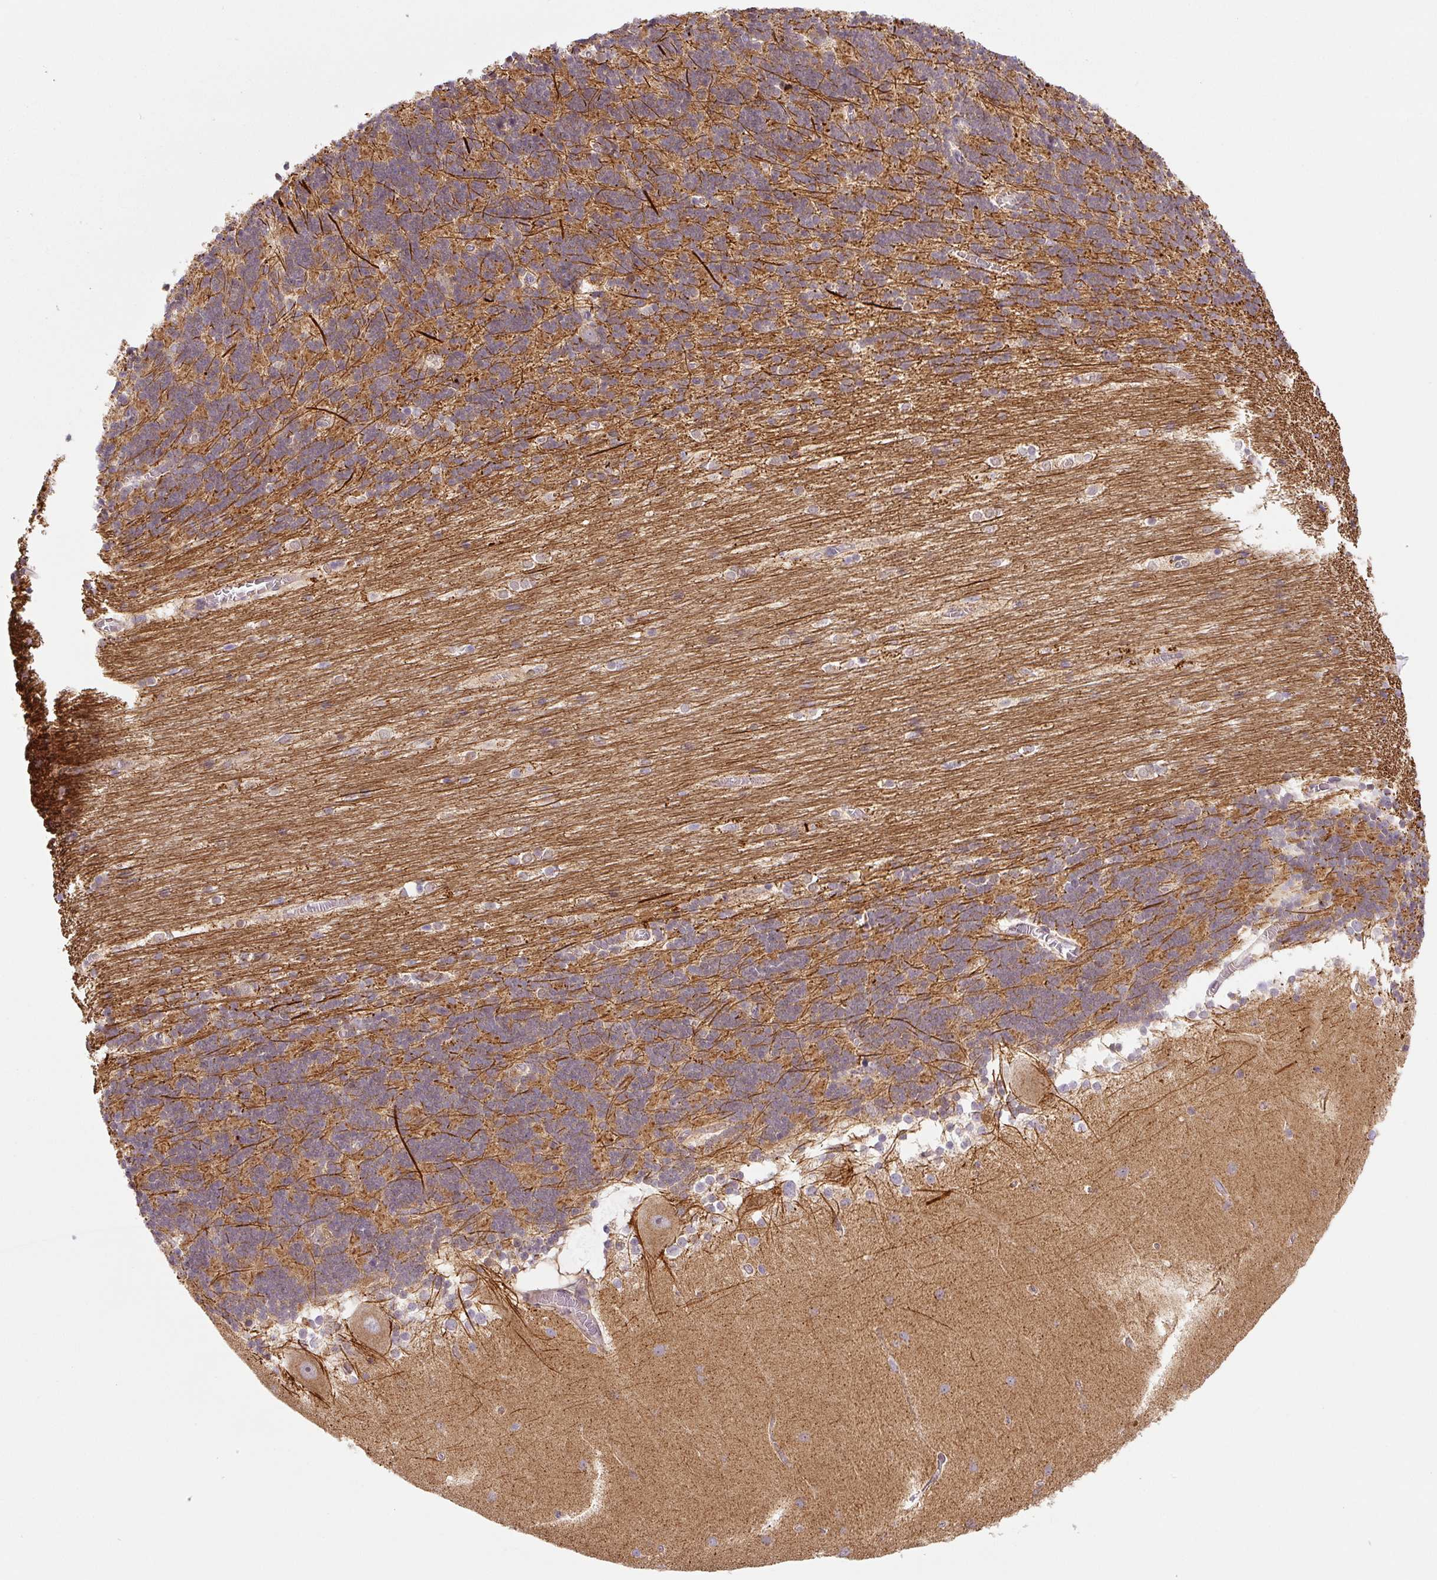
{"staining": {"intensity": "moderate", "quantity": "25%-75%", "location": "cytoplasmic/membranous"}, "tissue": "cerebellum", "cell_type": "Cells in granular layer", "image_type": "normal", "snomed": [{"axis": "morphology", "description": "Normal tissue, NOS"}, {"axis": "topography", "description": "Cerebellum"}], "caption": "Cells in granular layer demonstrate medium levels of moderate cytoplasmic/membranous positivity in about 25%-75% of cells in normal cerebellum. (Brightfield microscopy of DAB IHC at high magnification).", "gene": "ZSWIM7", "patient": {"sex": "female", "age": 54}}